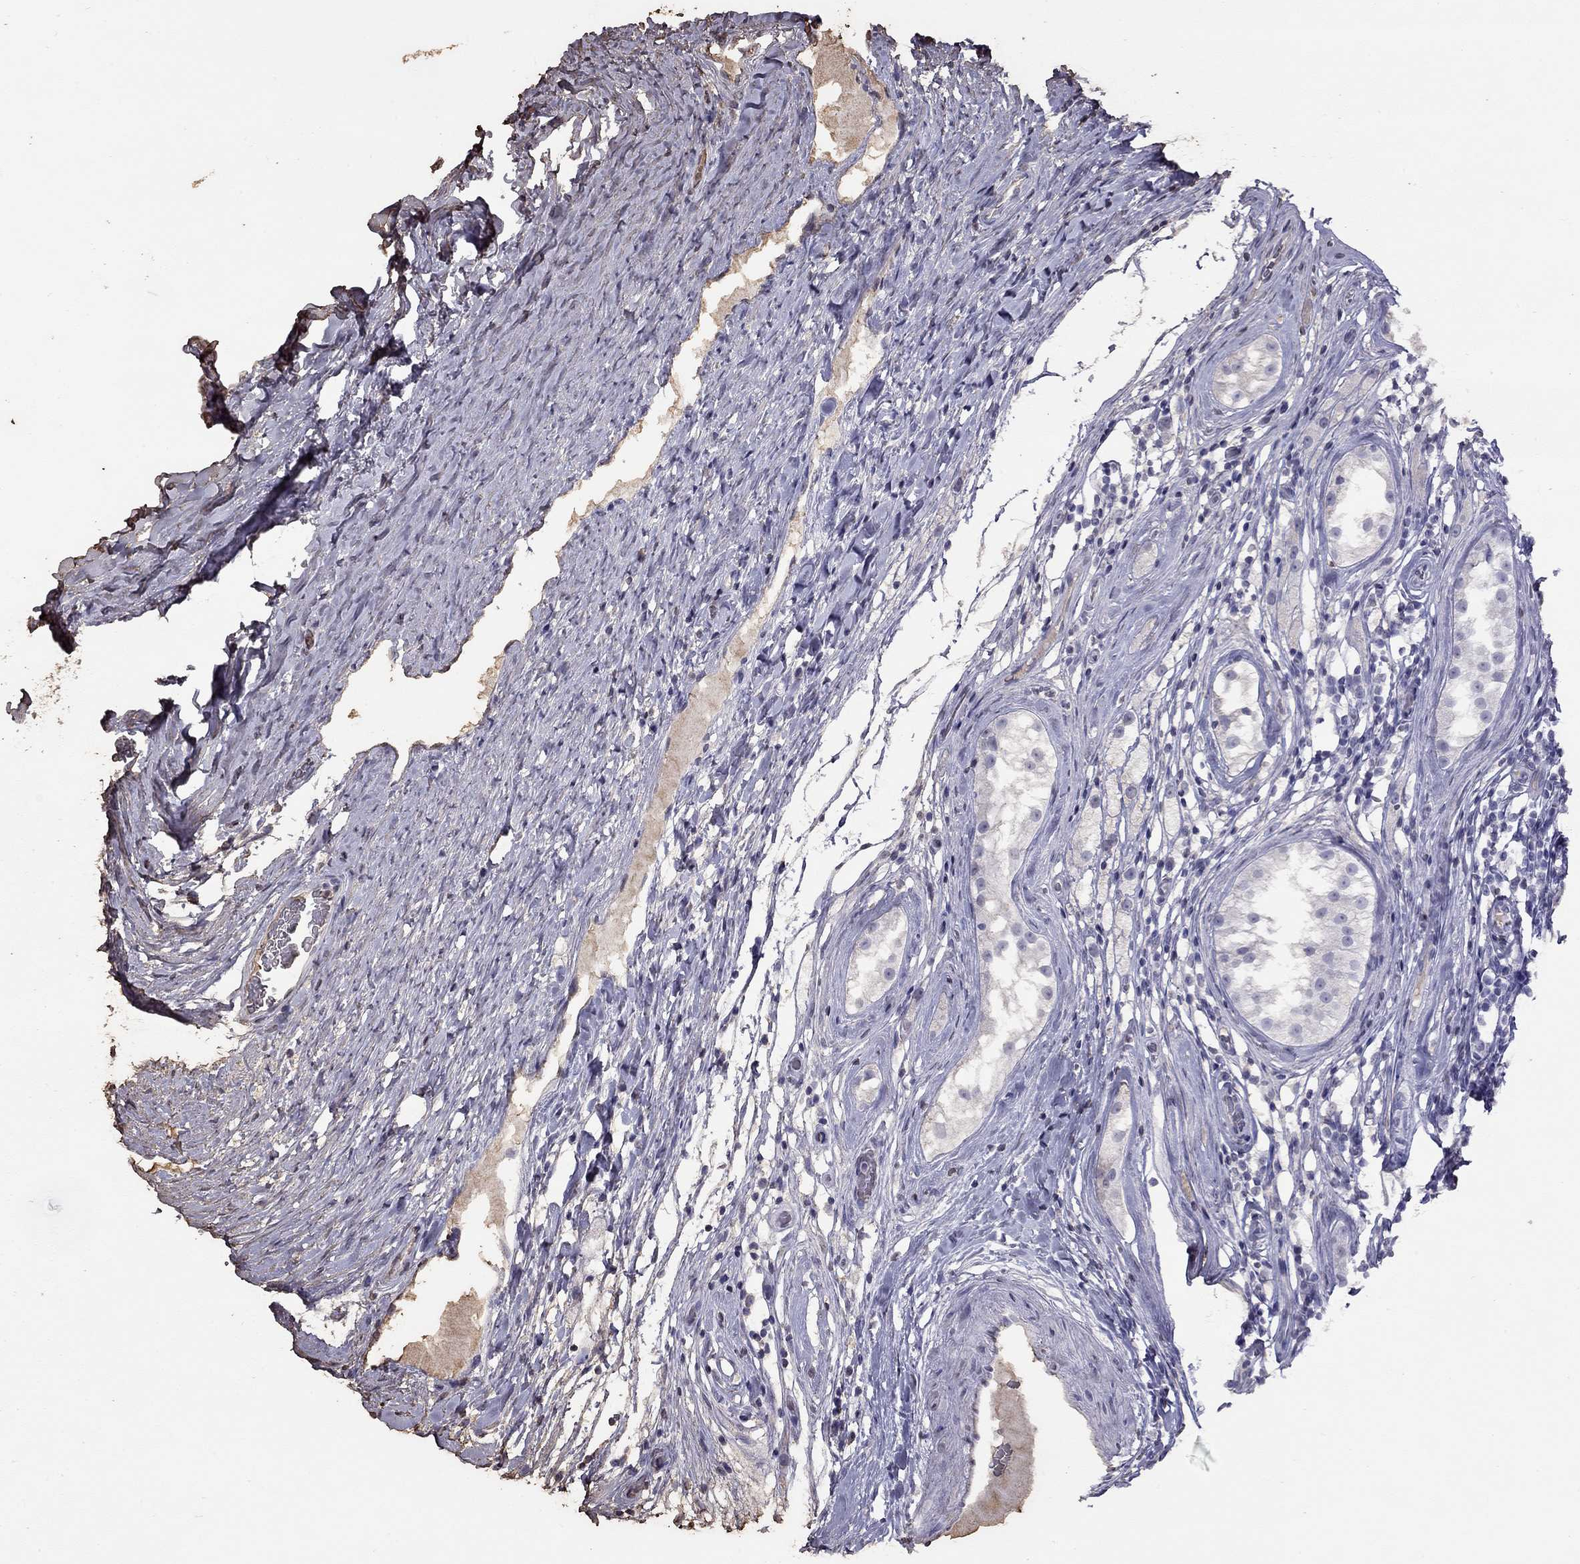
{"staining": {"intensity": "negative", "quantity": "none", "location": "none"}, "tissue": "testis cancer", "cell_type": "Tumor cells", "image_type": "cancer", "snomed": [{"axis": "morphology", "description": "Seminoma, NOS"}, {"axis": "morphology", "description": "Carcinoma, Embryonal, NOS"}, {"axis": "topography", "description": "Testis"}], "caption": "The IHC histopathology image has no significant expression in tumor cells of testis embryonal carcinoma tissue.", "gene": "SUN3", "patient": {"sex": "male", "age": 41}}